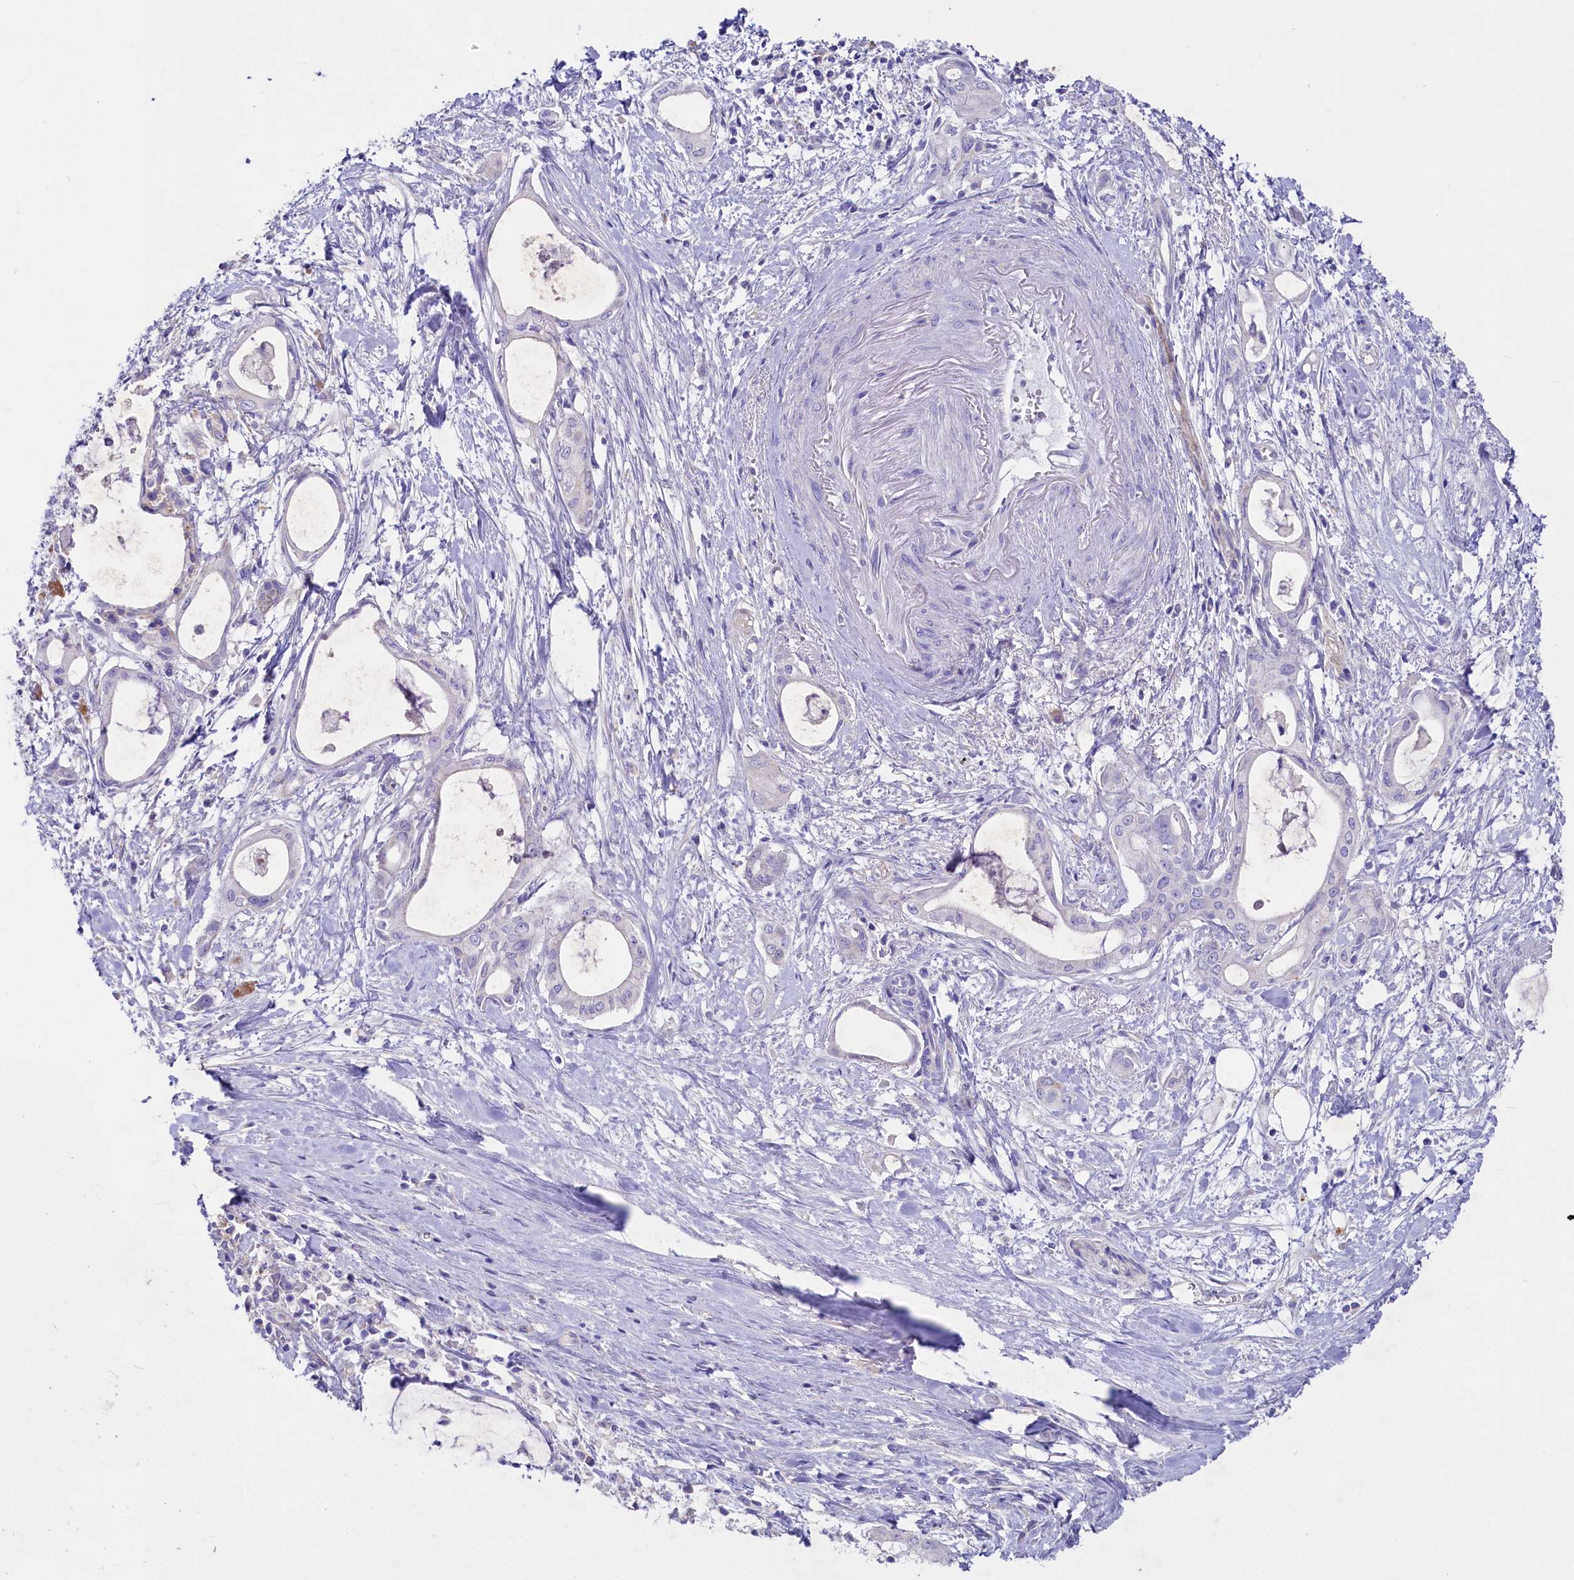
{"staining": {"intensity": "negative", "quantity": "none", "location": "none"}, "tissue": "pancreatic cancer", "cell_type": "Tumor cells", "image_type": "cancer", "snomed": [{"axis": "morphology", "description": "Adenocarcinoma, NOS"}, {"axis": "topography", "description": "Pancreas"}], "caption": "The immunohistochemistry (IHC) micrograph has no significant expression in tumor cells of pancreatic cancer (adenocarcinoma) tissue.", "gene": "VPS26B", "patient": {"sex": "male", "age": 72}}